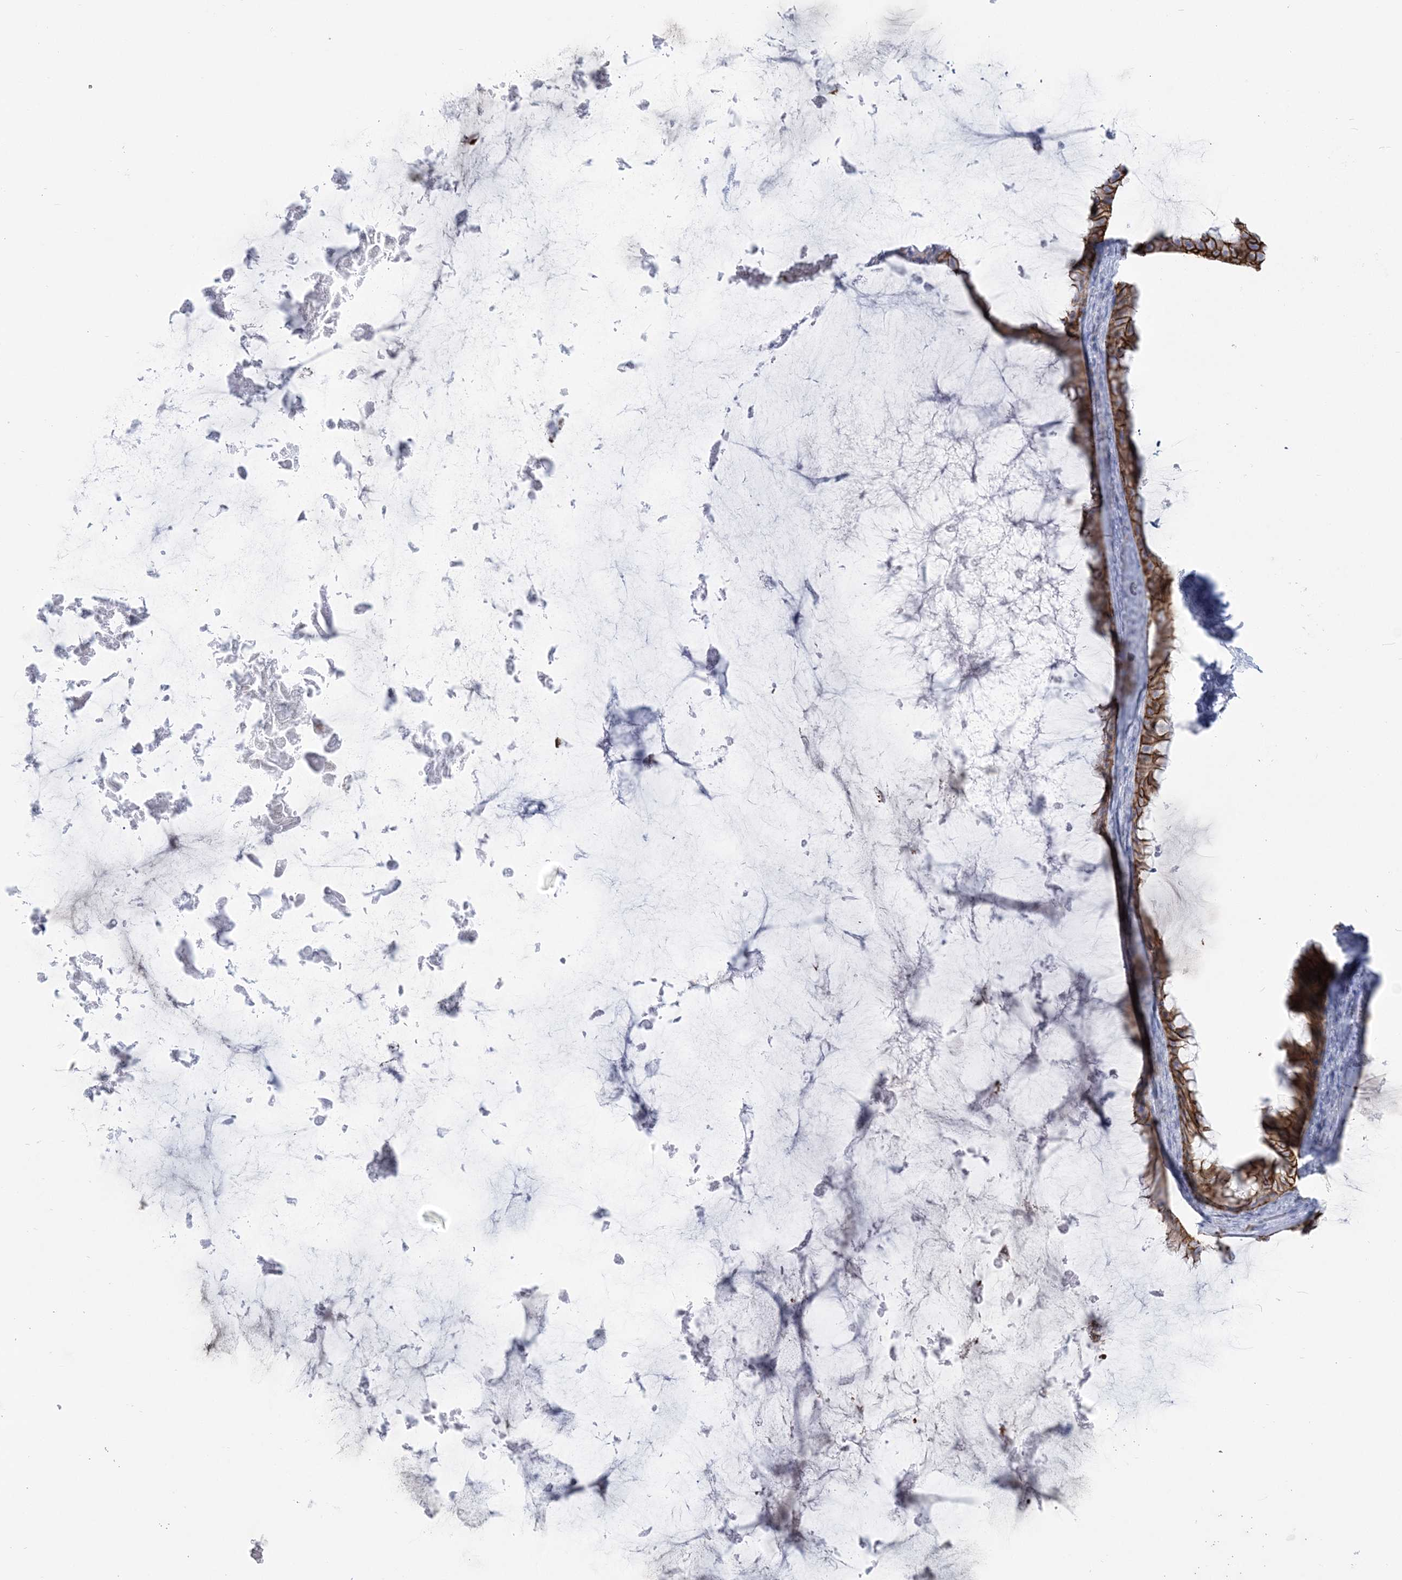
{"staining": {"intensity": "moderate", "quantity": ">75%", "location": "cytoplasmic/membranous"}, "tissue": "ovarian cancer", "cell_type": "Tumor cells", "image_type": "cancer", "snomed": [{"axis": "morphology", "description": "Cystadenocarcinoma, mucinous, NOS"}, {"axis": "topography", "description": "Ovary"}], "caption": "Tumor cells show medium levels of moderate cytoplasmic/membranous staining in approximately >75% of cells in mucinous cystadenocarcinoma (ovarian).", "gene": "ZNF843", "patient": {"sex": "female", "age": 61}}